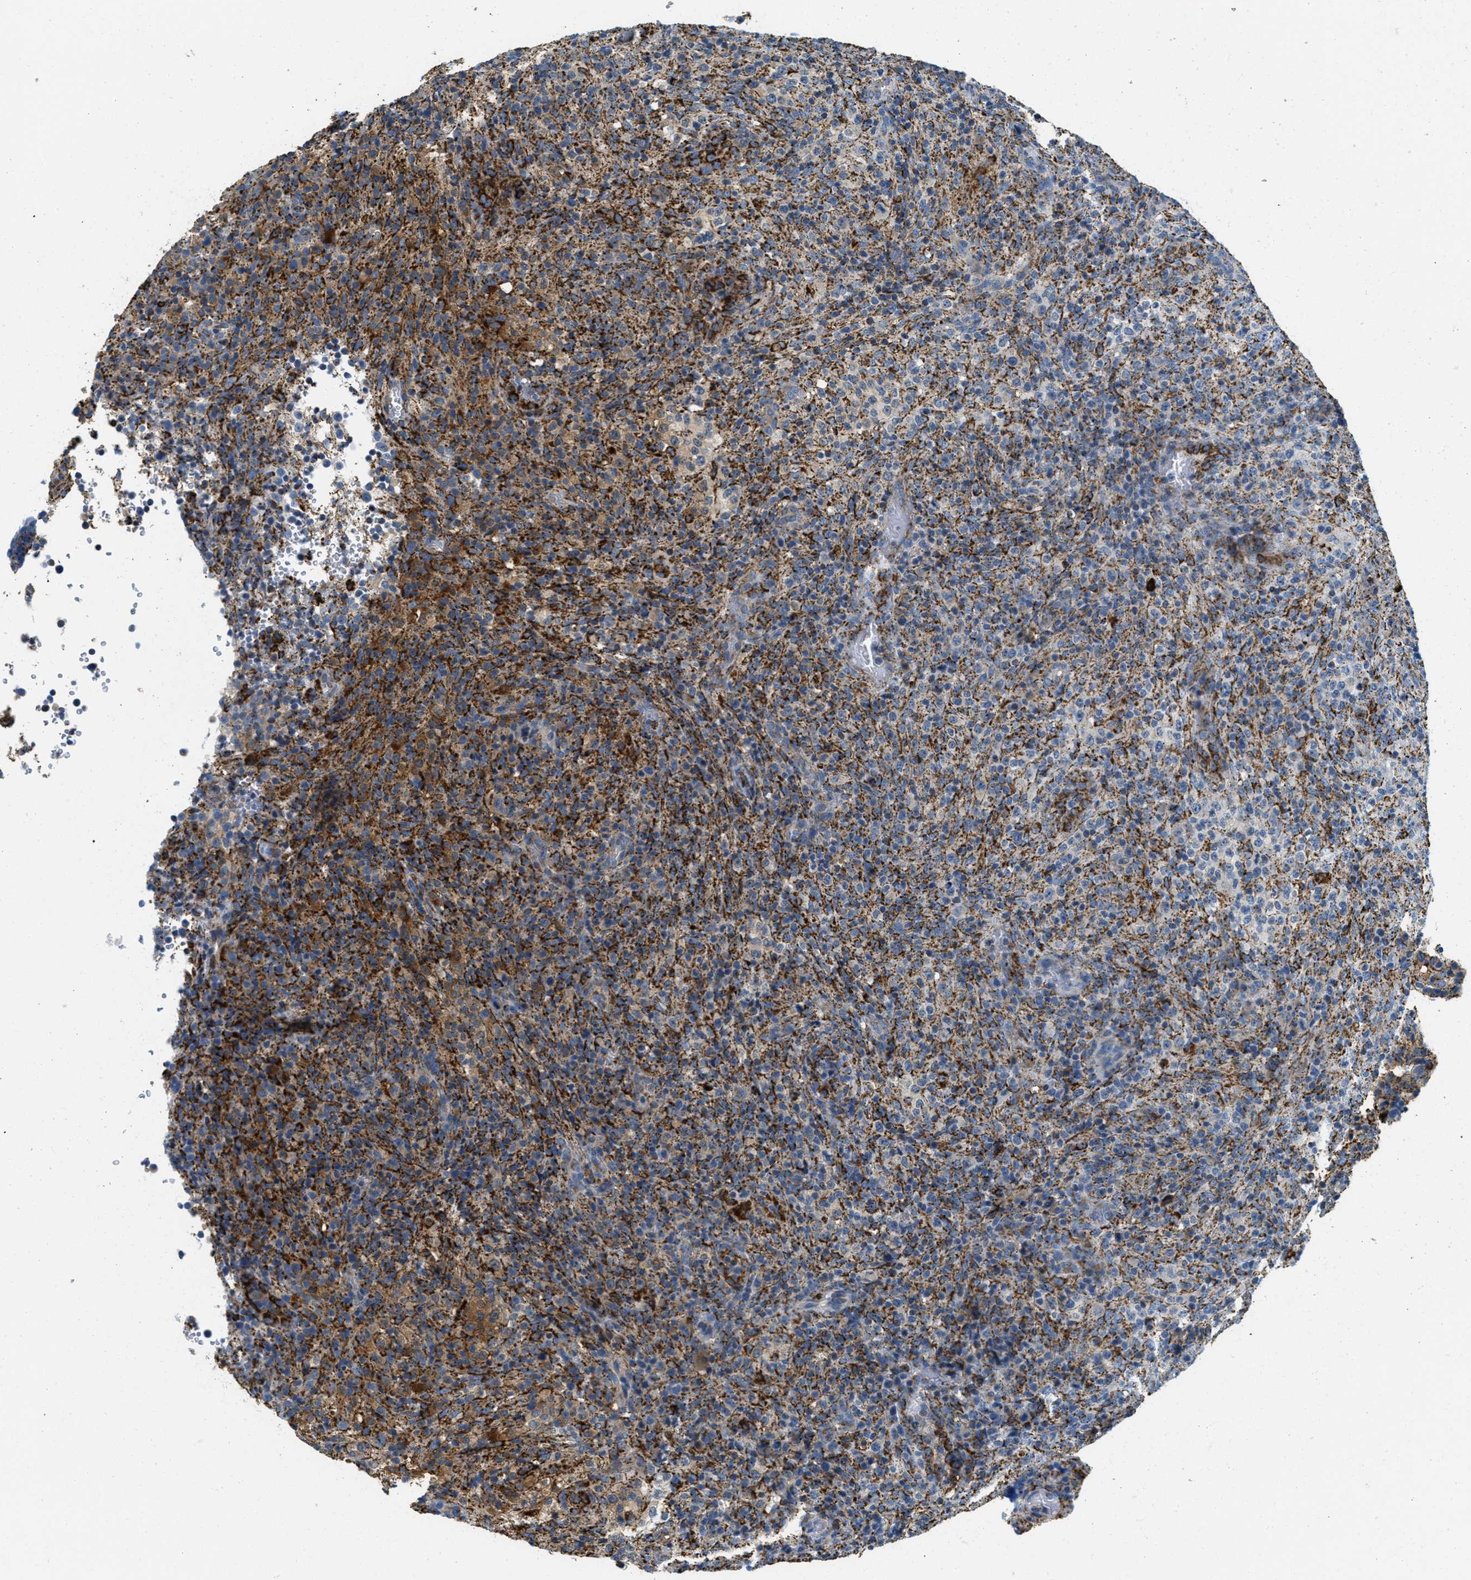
{"staining": {"intensity": "strong", "quantity": "25%-75%", "location": "cytoplasmic/membranous"}, "tissue": "lymphoma", "cell_type": "Tumor cells", "image_type": "cancer", "snomed": [{"axis": "morphology", "description": "Malignant lymphoma, non-Hodgkin's type, High grade"}, {"axis": "topography", "description": "Lymph node"}], "caption": "A micrograph of human high-grade malignant lymphoma, non-Hodgkin's type stained for a protein shows strong cytoplasmic/membranous brown staining in tumor cells.", "gene": "HLCS", "patient": {"sex": "female", "age": 76}}